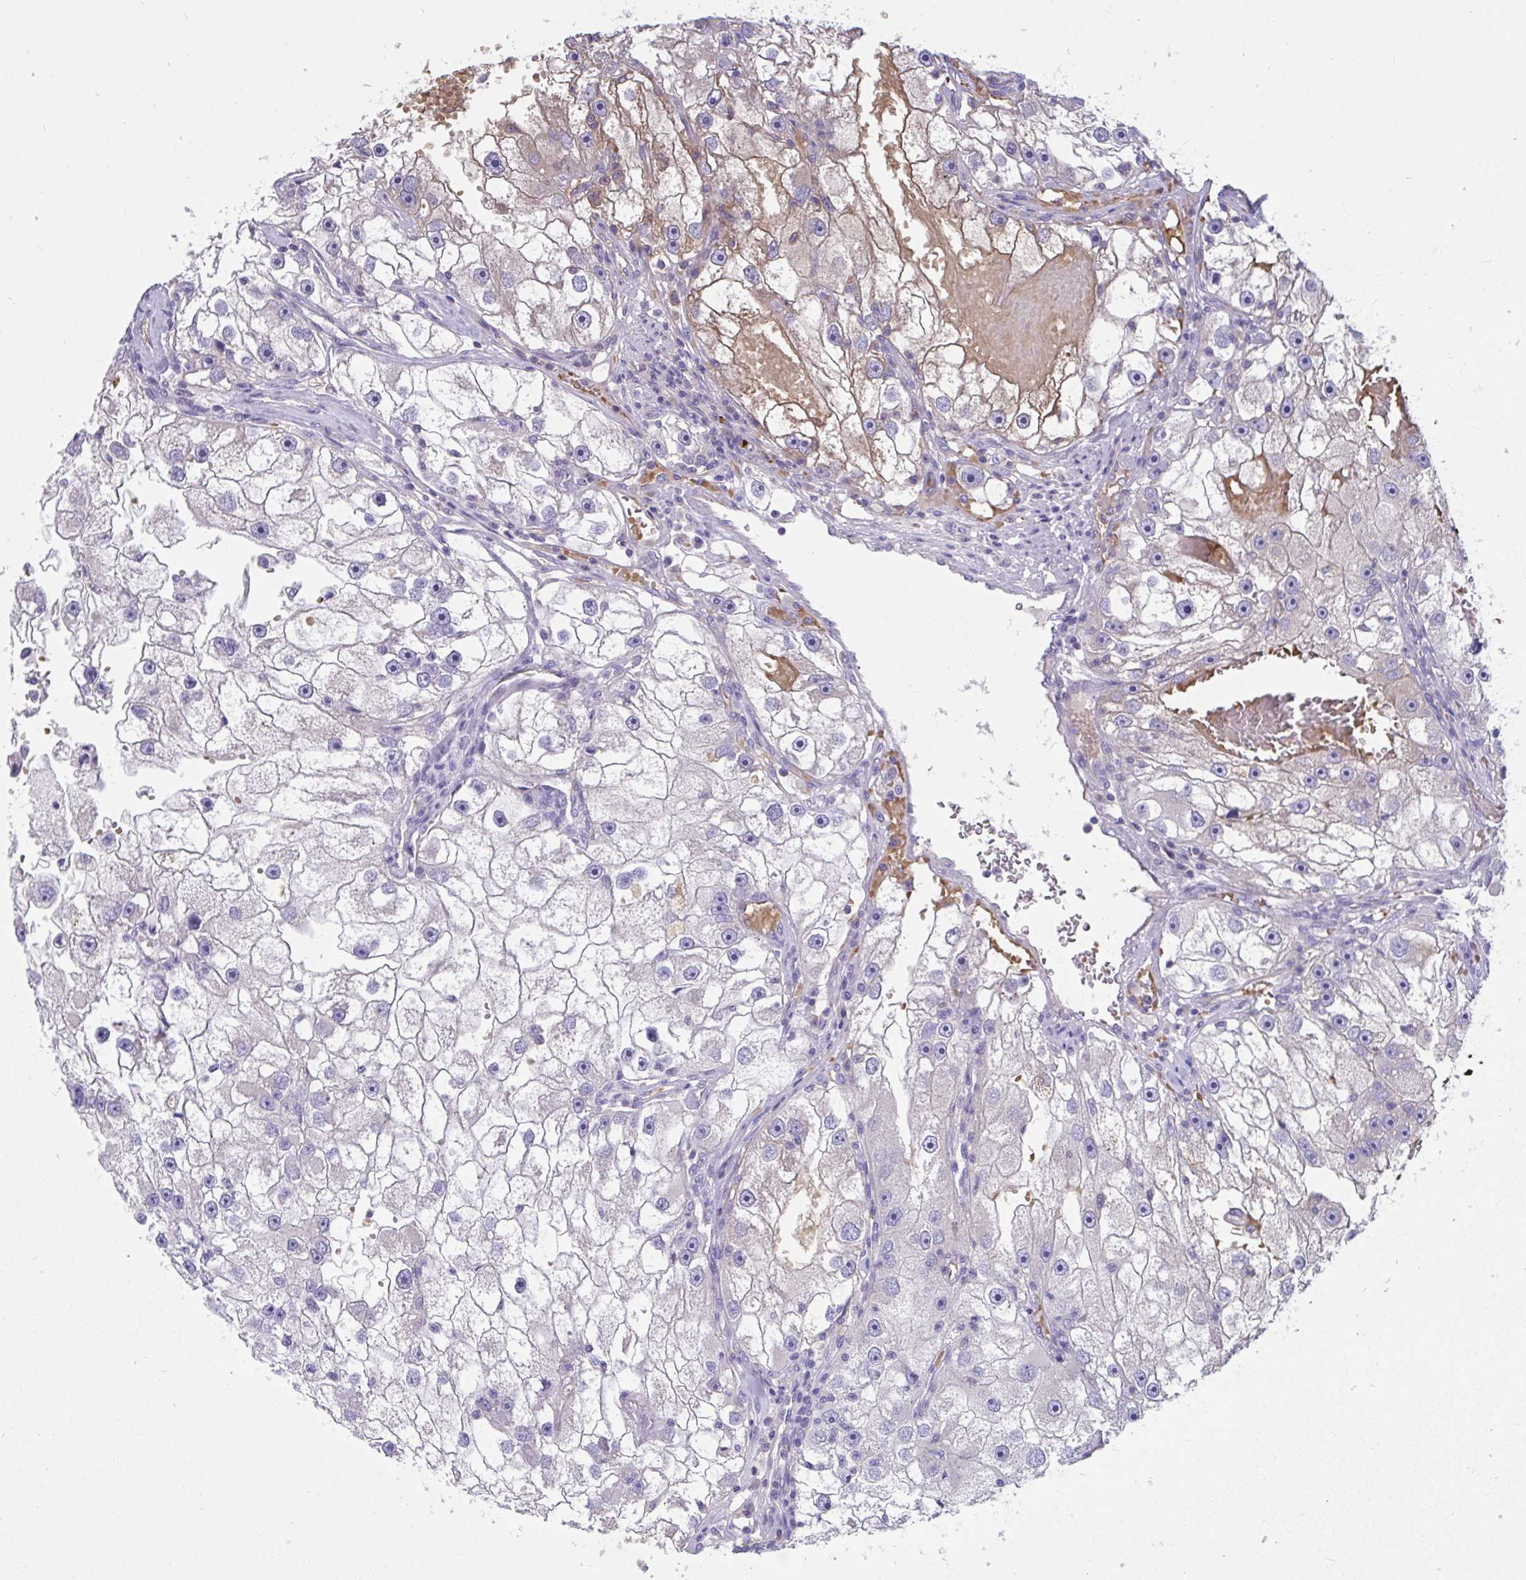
{"staining": {"intensity": "negative", "quantity": "none", "location": "none"}, "tissue": "renal cancer", "cell_type": "Tumor cells", "image_type": "cancer", "snomed": [{"axis": "morphology", "description": "Adenocarcinoma, NOS"}, {"axis": "topography", "description": "Kidney"}], "caption": "Immunohistochemistry (IHC) of renal adenocarcinoma demonstrates no positivity in tumor cells.", "gene": "TTC30B", "patient": {"sex": "male", "age": 63}}